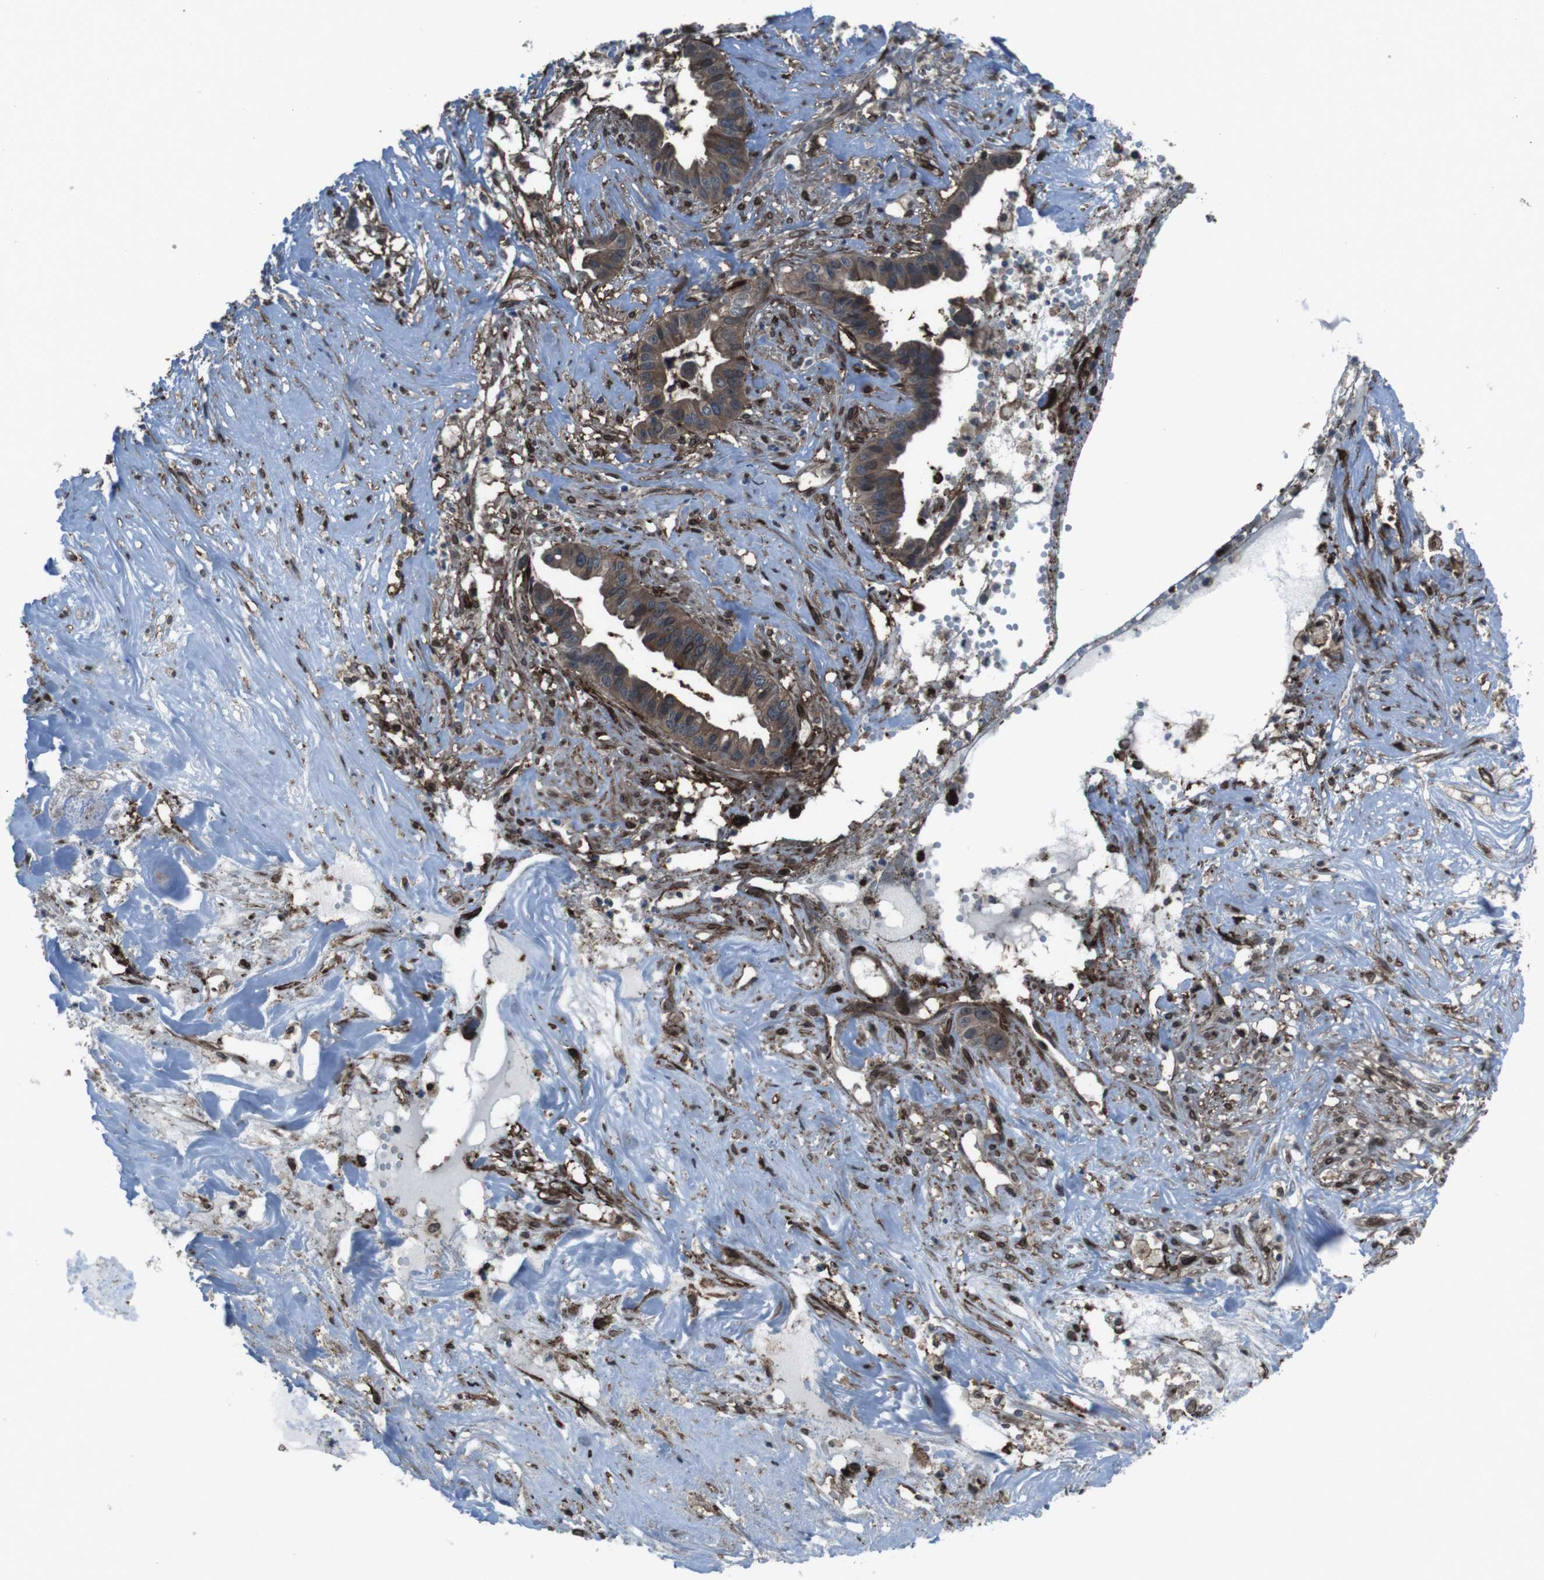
{"staining": {"intensity": "strong", "quantity": ">75%", "location": "cytoplasmic/membranous"}, "tissue": "liver cancer", "cell_type": "Tumor cells", "image_type": "cancer", "snomed": [{"axis": "morphology", "description": "Cholangiocarcinoma"}, {"axis": "topography", "description": "Liver"}], "caption": "Immunohistochemical staining of liver cancer (cholangiocarcinoma) demonstrates high levels of strong cytoplasmic/membranous positivity in about >75% of tumor cells. (DAB (3,3'-diaminobenzidine) = brown stain, brightfield microscopy at high magnification).", "gene": "GDF10", "patient": {"sex": "female", "age": 61}}